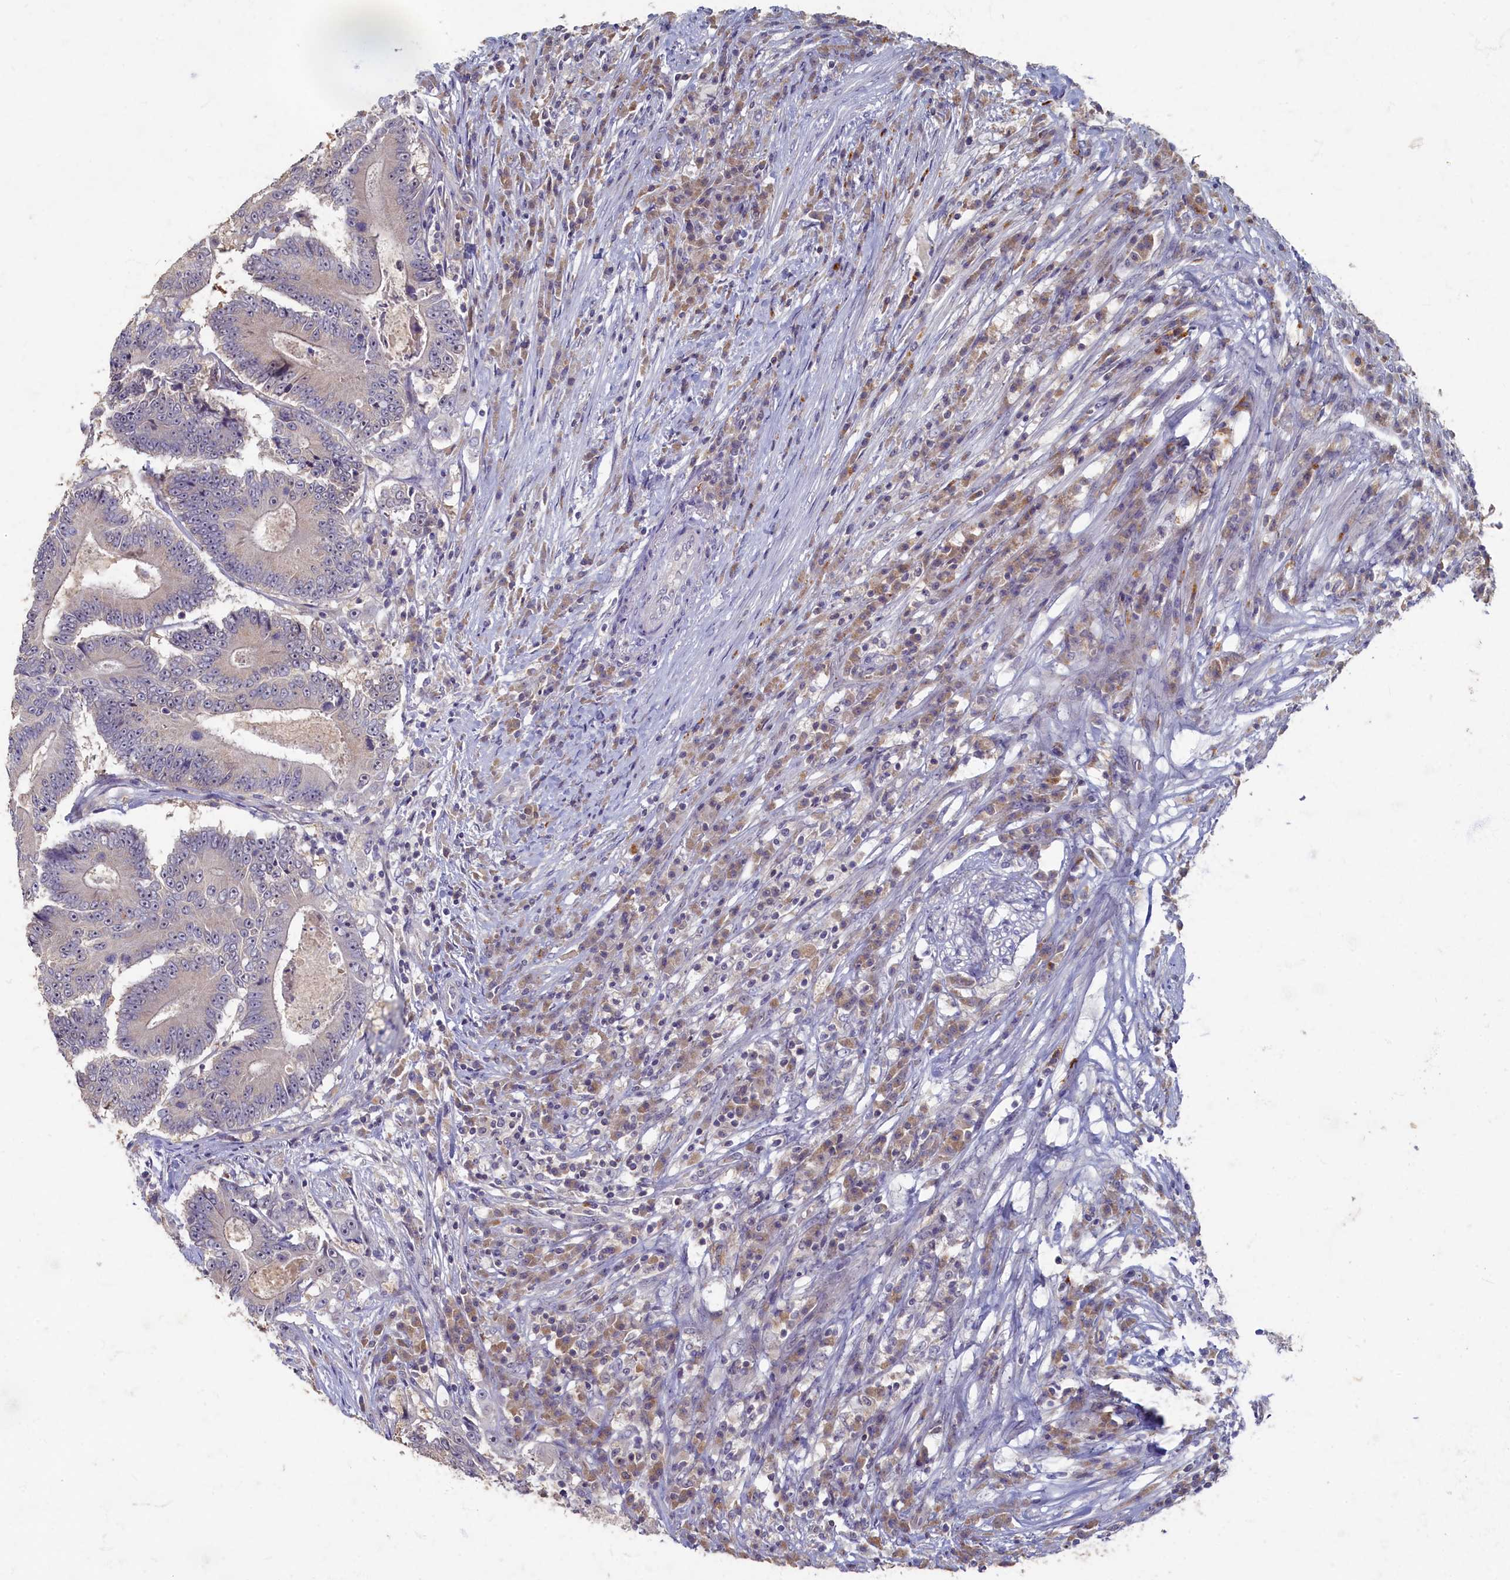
{"staining": {"intensity": "weak", "quantity": "<25%", "location": "cytoplasmic/membranous"}, "tissue": "colorectal cancer", "cell_type": "Tumor cells", "image_type": "cancer", "snomed": [{"axis": "morphology", "description": "Adenocarcinoma, NOS"}, {"axis": "topography", "description": "Colon"}], "caption": "Tumor cells are negative for brown protein staining in colorectal adenocarcinoma. (Immunohistochemistry (ihc), brightfield microscopy, high magnification).", "gene": "HUNK", "patient": {"sex": "male", "age": 83}}